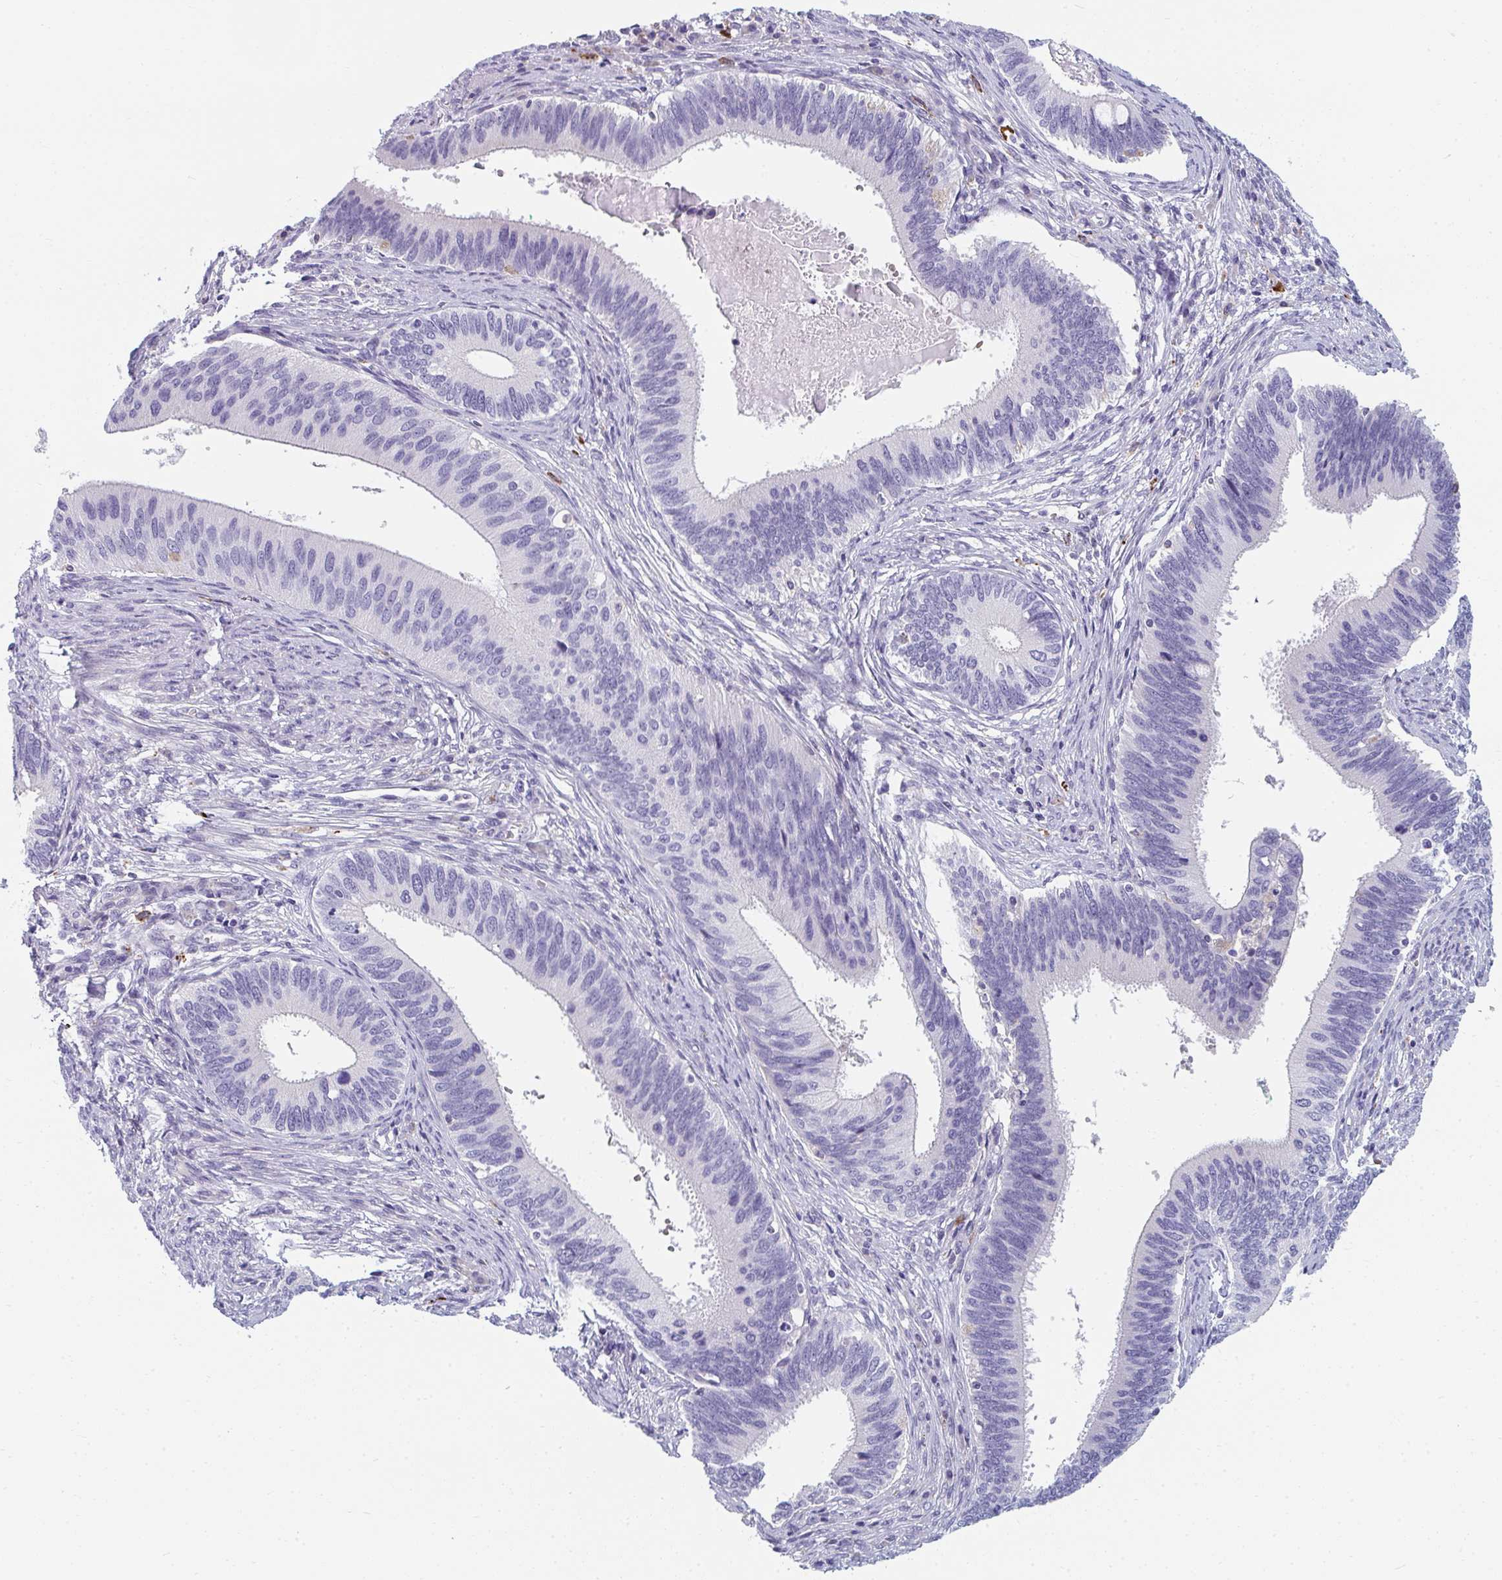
{"staining": {"intensity": "negative", "quantity": "none", "location": "none"}, "tissue": "cervical cancer", "cell_type": "Tumor cells", "image_type": "cancer", "snomed": [{"axis": "morphology", "description": "Adenocarcinoma, NOS"}, {"axis": "topography", "description": "Cervix"}], "caption": "This is an immunohistochemistry (IHC) photomicrograph of human cervical cancer. There is no positivity in tumor cells.", "gene": "EIF1AD", "patient": {"sex": "female", "age": 42}}